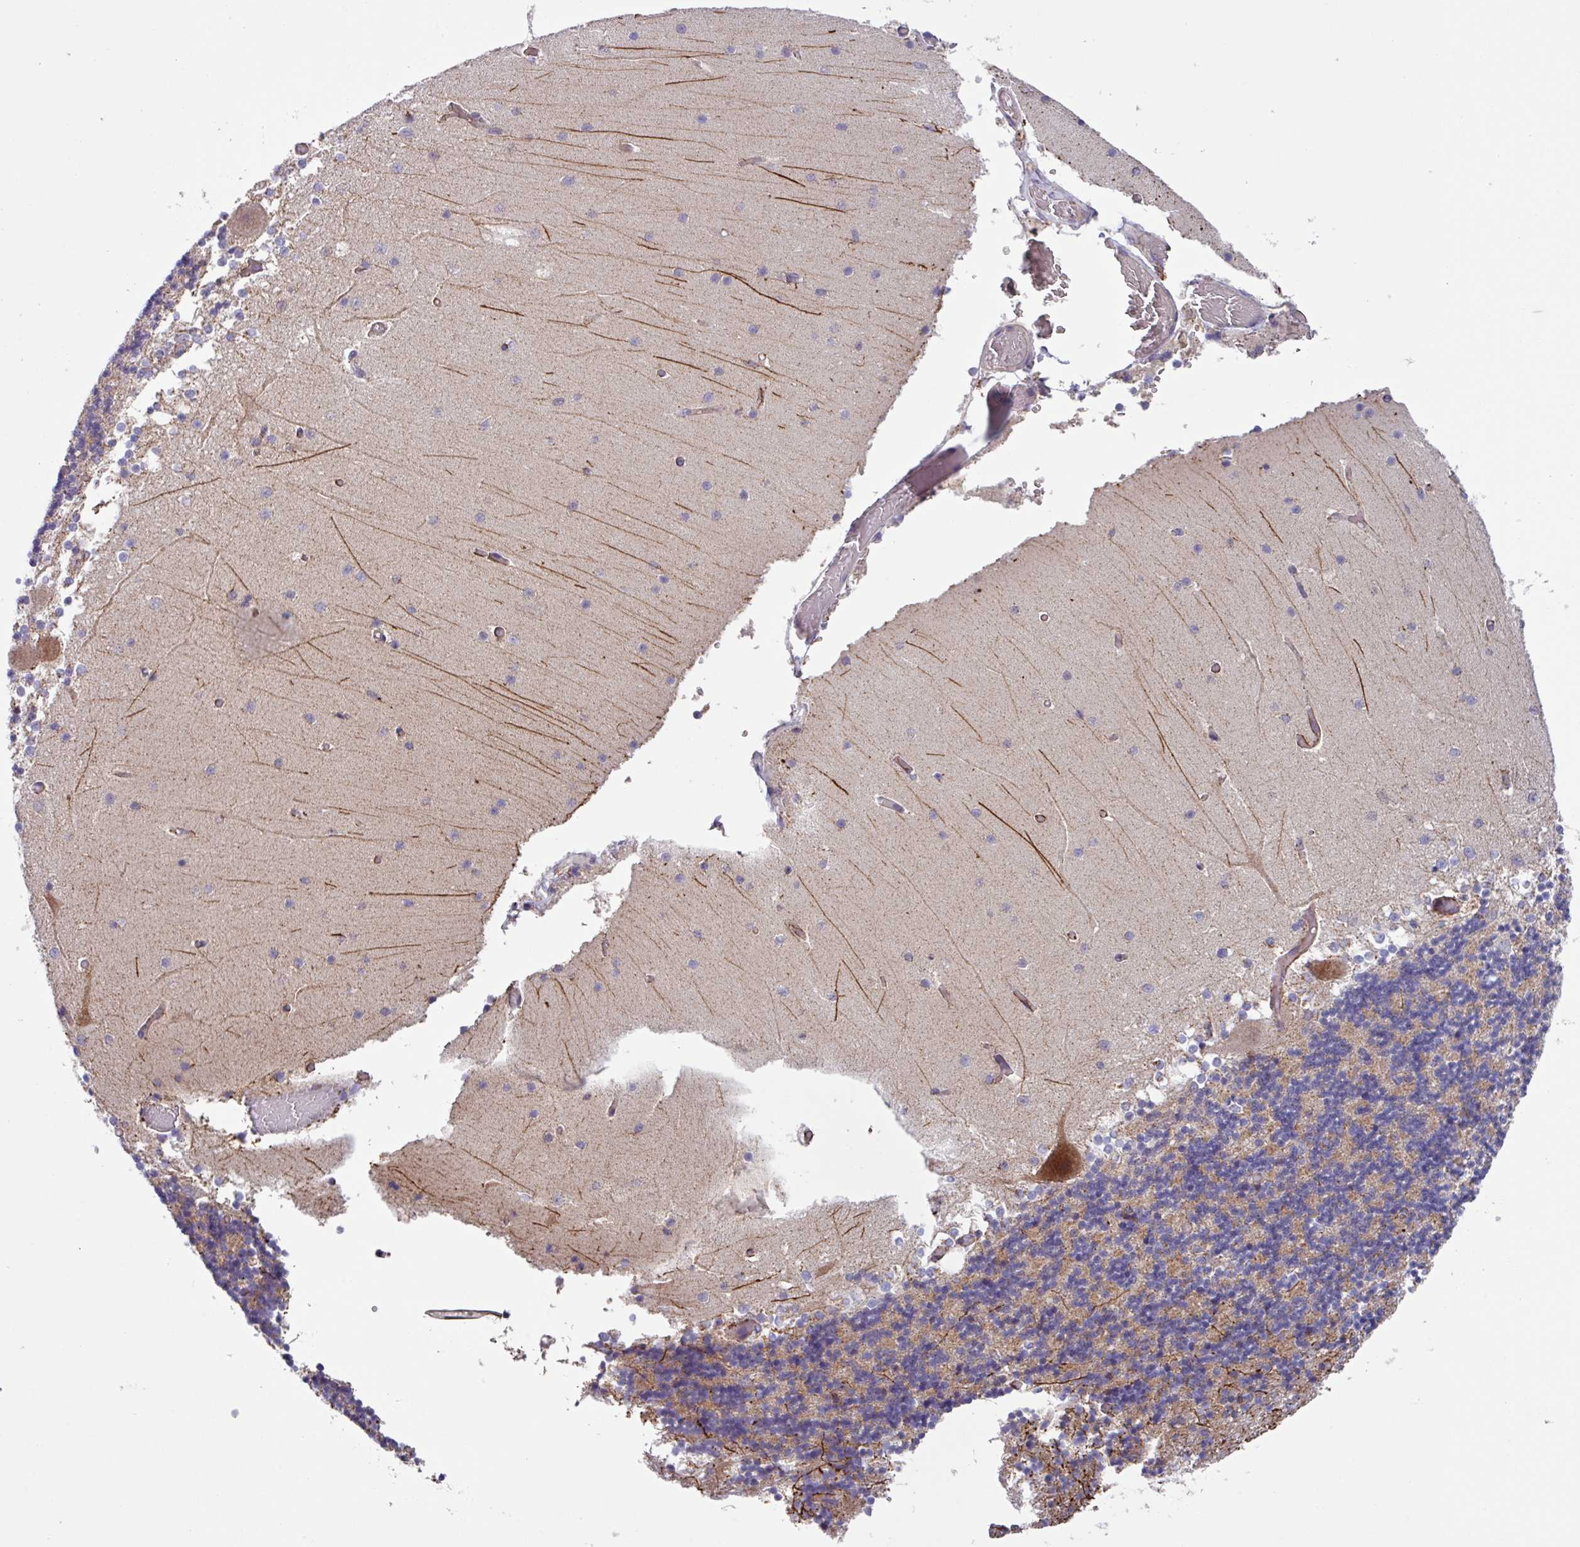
{"staining": {"intensity": "weak", "quantity": "25%-75%", "location": "cytoplasmic/membranous"}, "tissue": "cerebellum", "cell_type": "Cells in granular layer", "image_type": "normal", "snomed": [{"axis": "morphology", "description": "Normal tissue, NOS"}, {"axis": "topography", "description": "Cerebellum"}], "caption": "This histopathology image displays benign cerebellum stained with immunohistochemistry (IHC) to label a protein in brown. The cytoplasmic/membranous of cells in granular layer show weak positivity for the protein. Nuclei are counter-stained blue.", "gene": "AKIRIN1", "patient": {"sex": "female", "age": 28}}